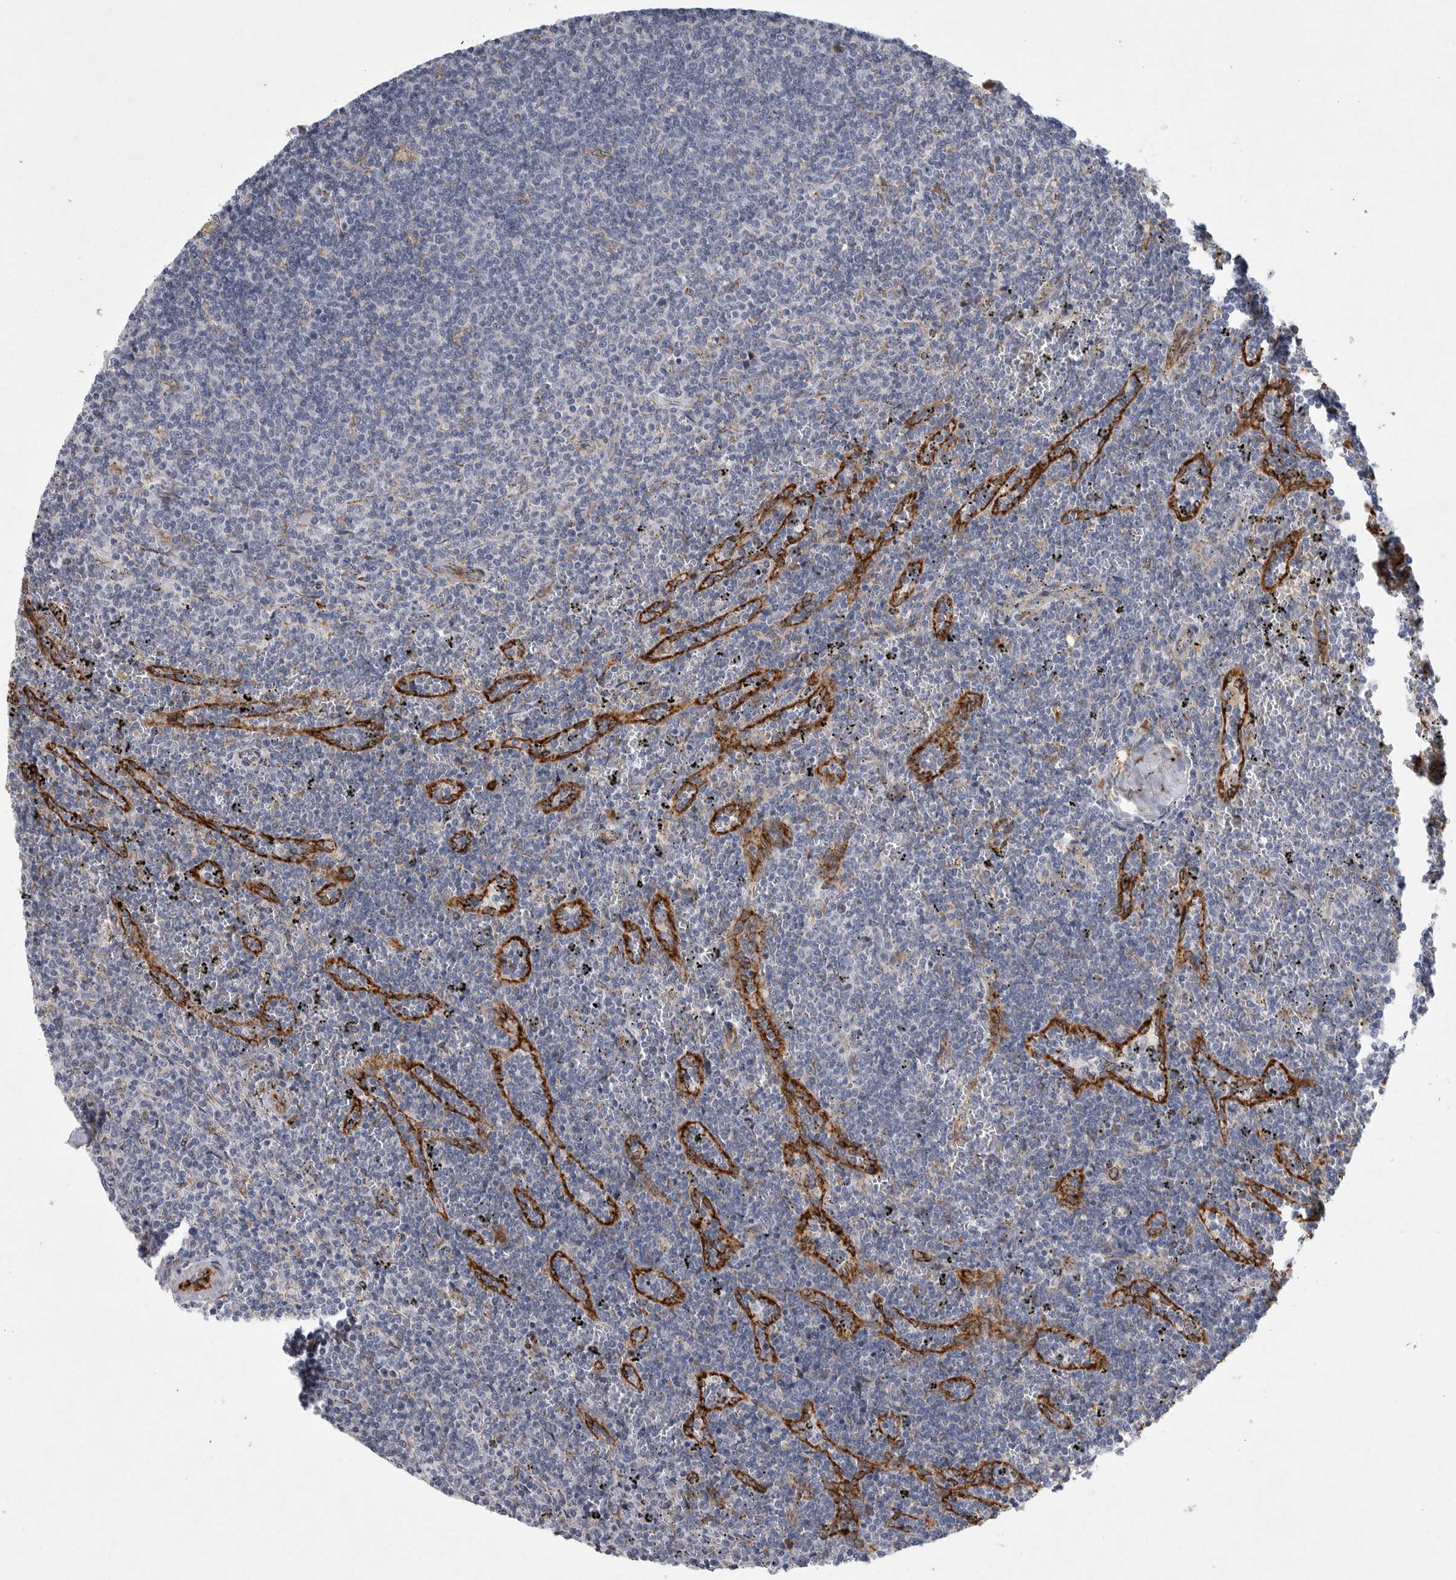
{"staining": {"intensity": "negative", "quantity": "none", "location": "none"}, "tissue": "lymphoma", "cell_type": "Tumor cells", "image_type": "cancer", "snomed": [{"axis": "morphology", "description": "Malignant lymphoma, non-Hodgkin's type, Low grade"}, {"axis": "topography", "description": "Spleen"}], "caption": "A histopathology image of malignant lymphoma, non-Hodgkin's type (low-grade) stained for a protein exhibits no brown staining in tumor cells.", "gene": "MINPP1", "patient": {"sex": "female", "age": 50}}